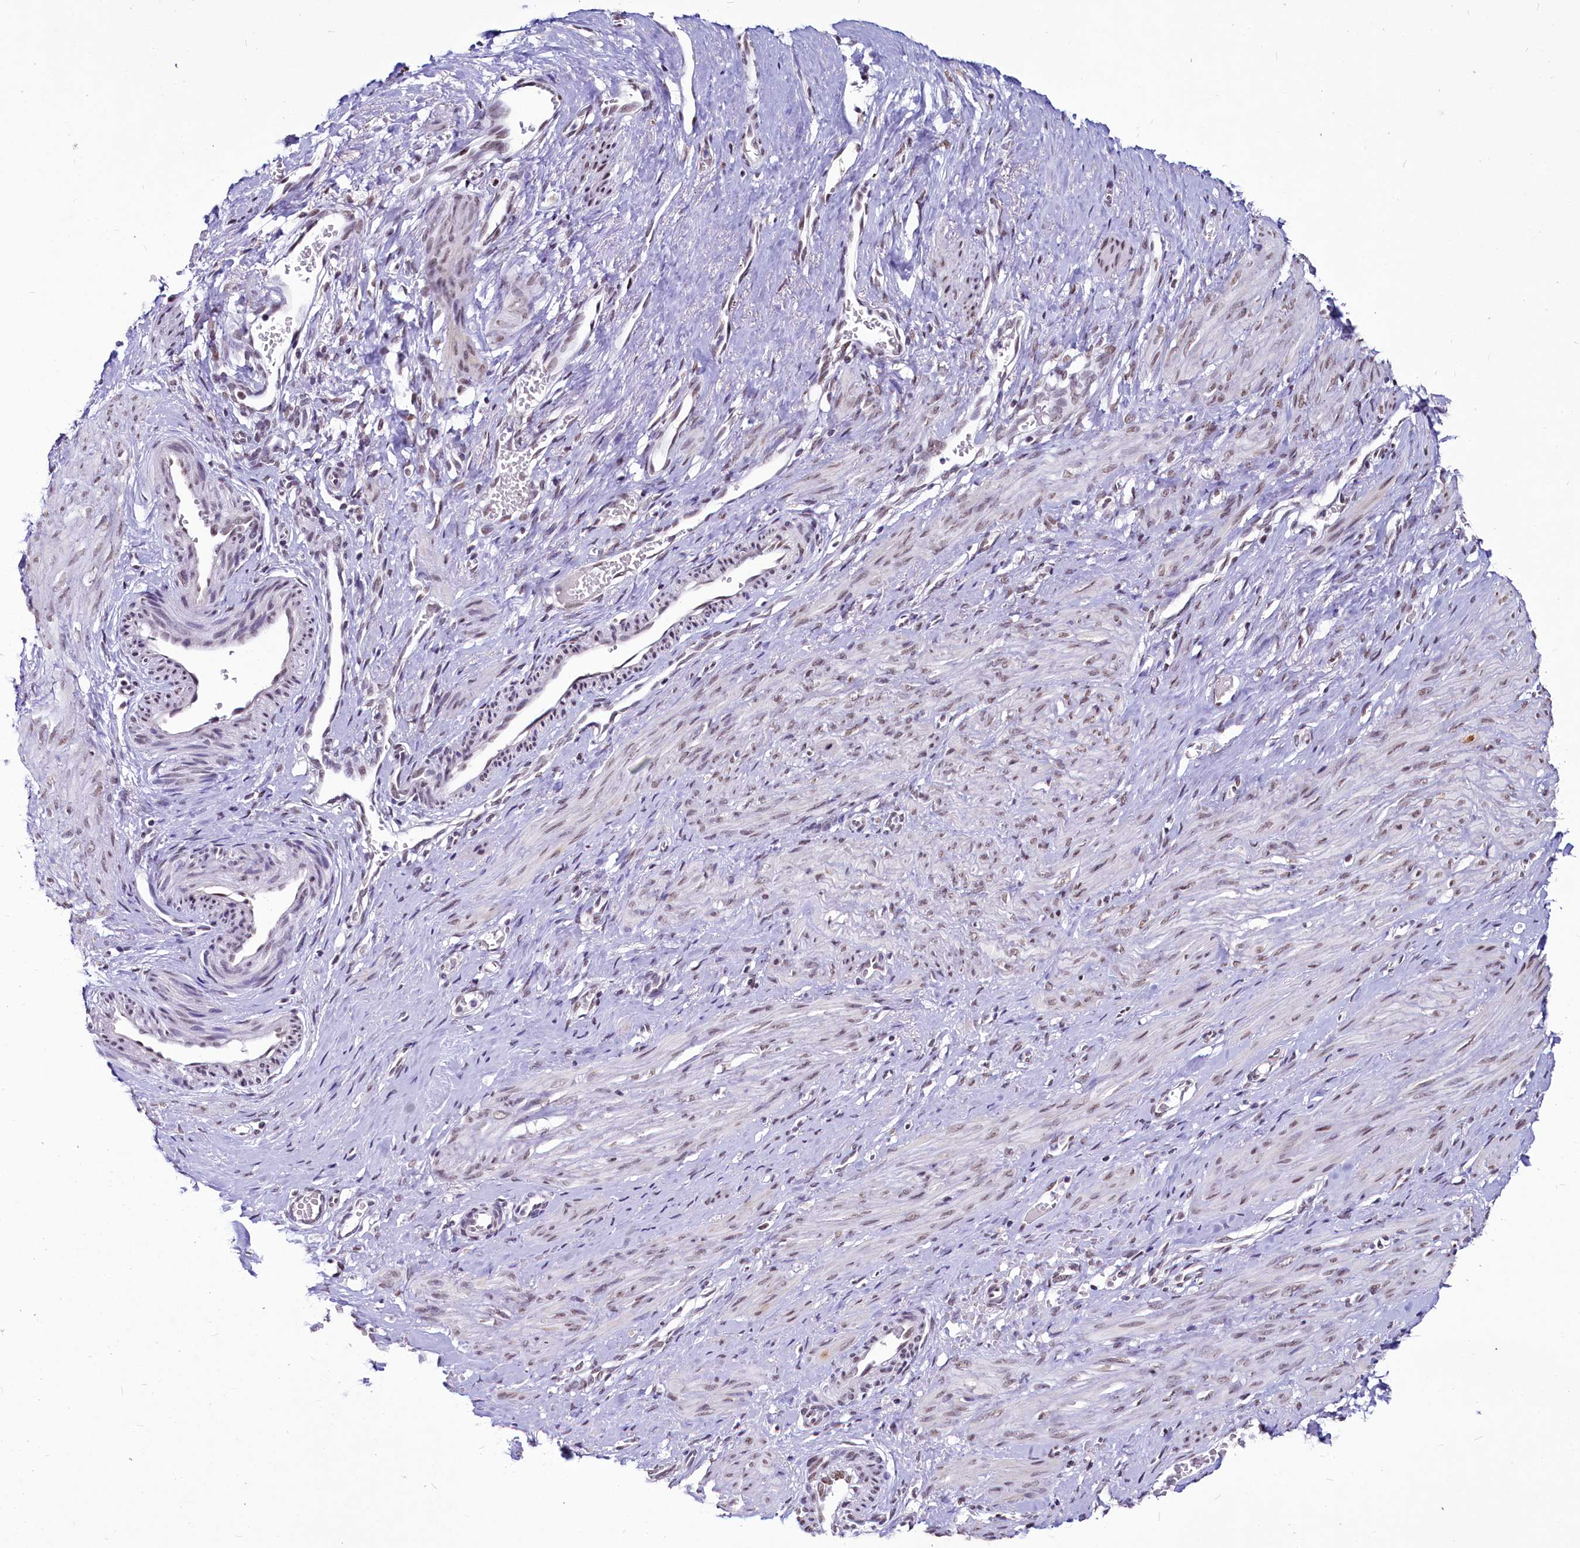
{"staining": {"intensity": "weak", "quantity": "25%-75%", "location": "nuclear"}, "tissue": "smooth muscle", "cell_type": "Smooth muscle cells", "image_type": "normal", "snomed": [{"axis": "morphology", "description": "Normal tissue, NOS"}, {"axis": "topography", "description": "Endometrium"}], "caption": "About 25%-75% of smooth muscle cells in benign human smooth muscle exhibit weak nuclear protein staining as visualized by brown immunohistochemical staining.", "gene": "PARPBP", "patient": {"sex": "female", "age": 33}}